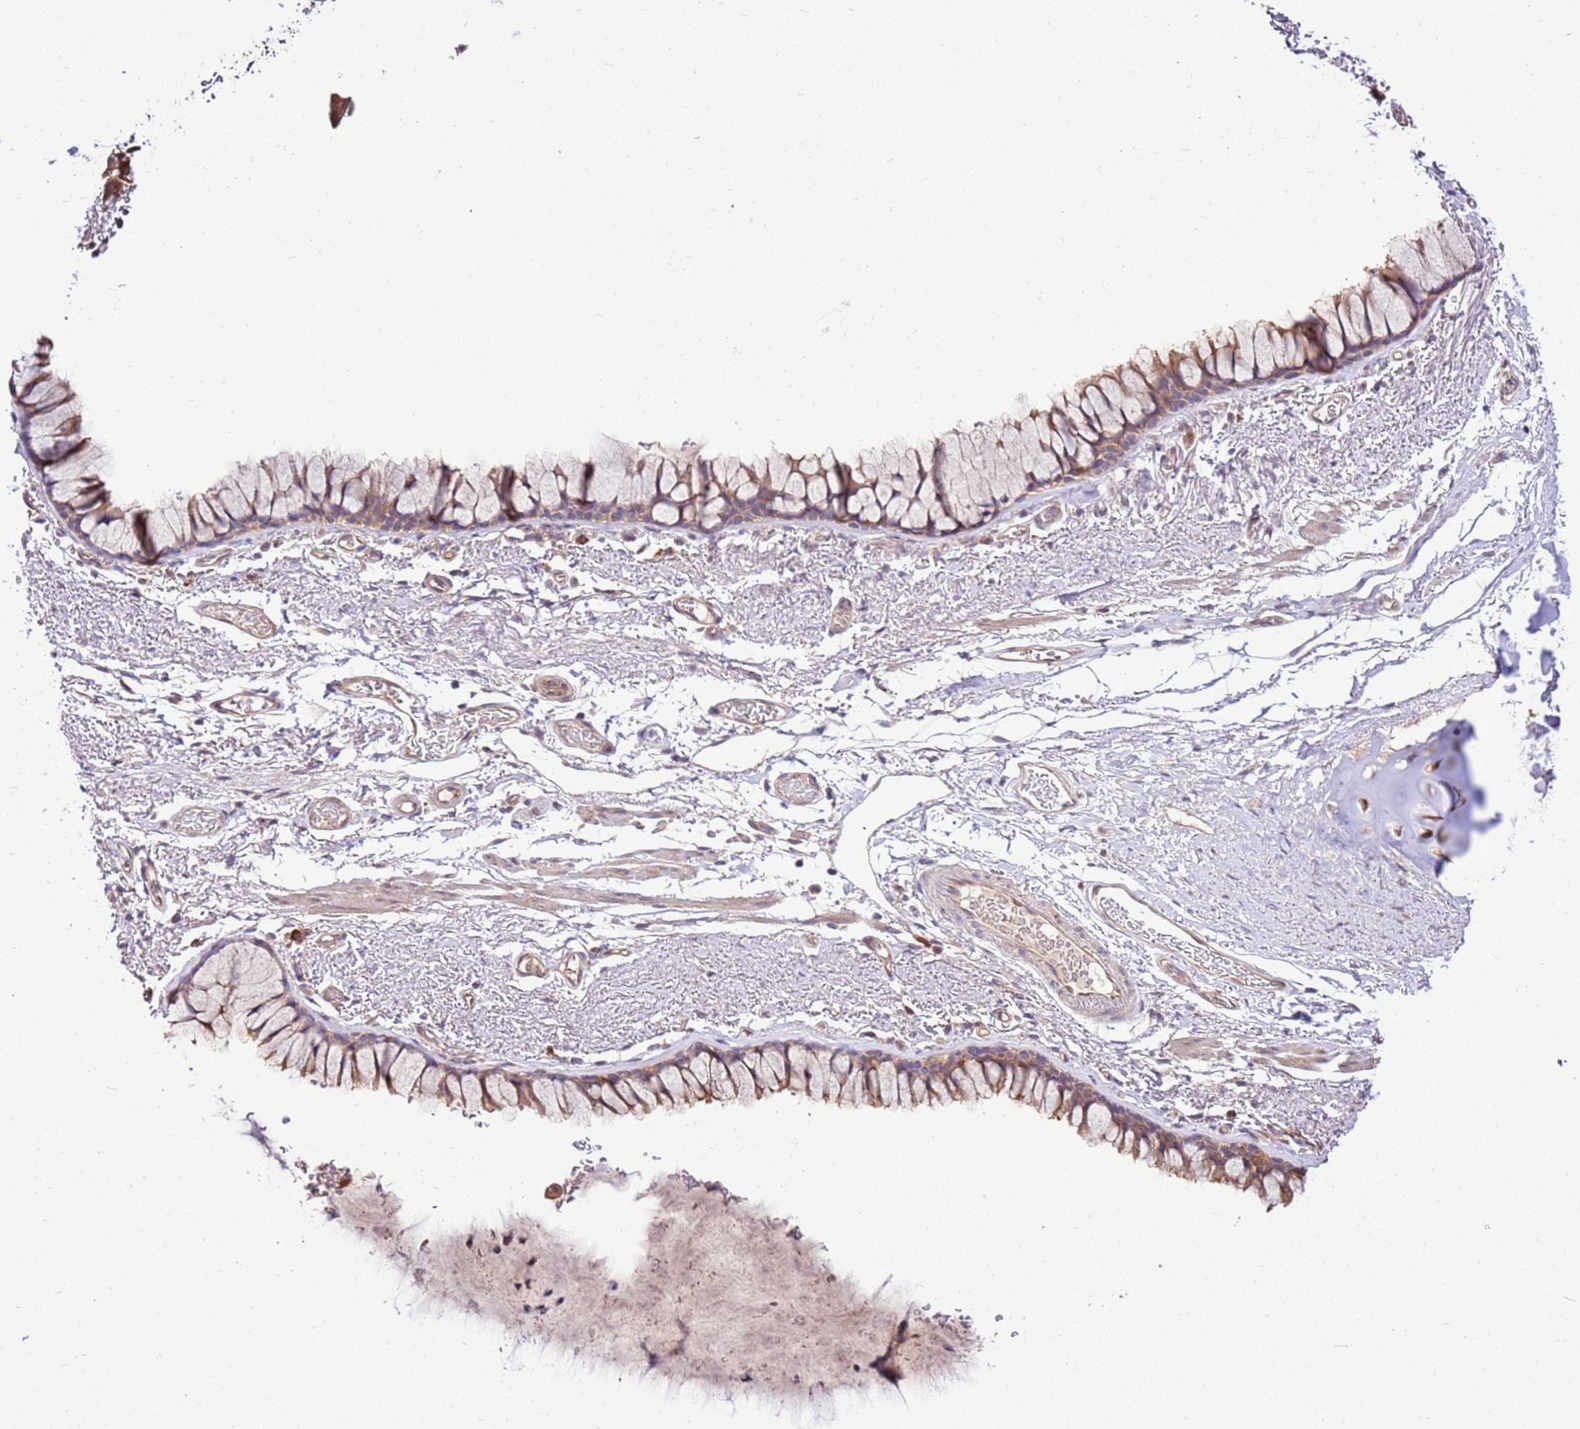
{"staining": {"intensity": "weak", "quantity": ">75%", "location": "cytoplasmic/membranous"}, "tissue": "bronchus", "cell_type": "Respiratory epithelial cells", "image_type": "normal", "snomed": [{"axis": "morphology", "description": "Normal tissue, NOS"}, {"axis": "topography", "description": "Bronchus"}], "caption": "Immunohistochemical staining of normal human bronchus demonstrates >75% levels of weak cytoplasmic/membranous protein expression in approximately >75% of respiratory epithelial cells.", "gene": "BBS5", "patient": {"sex": "male", "age": 65}}